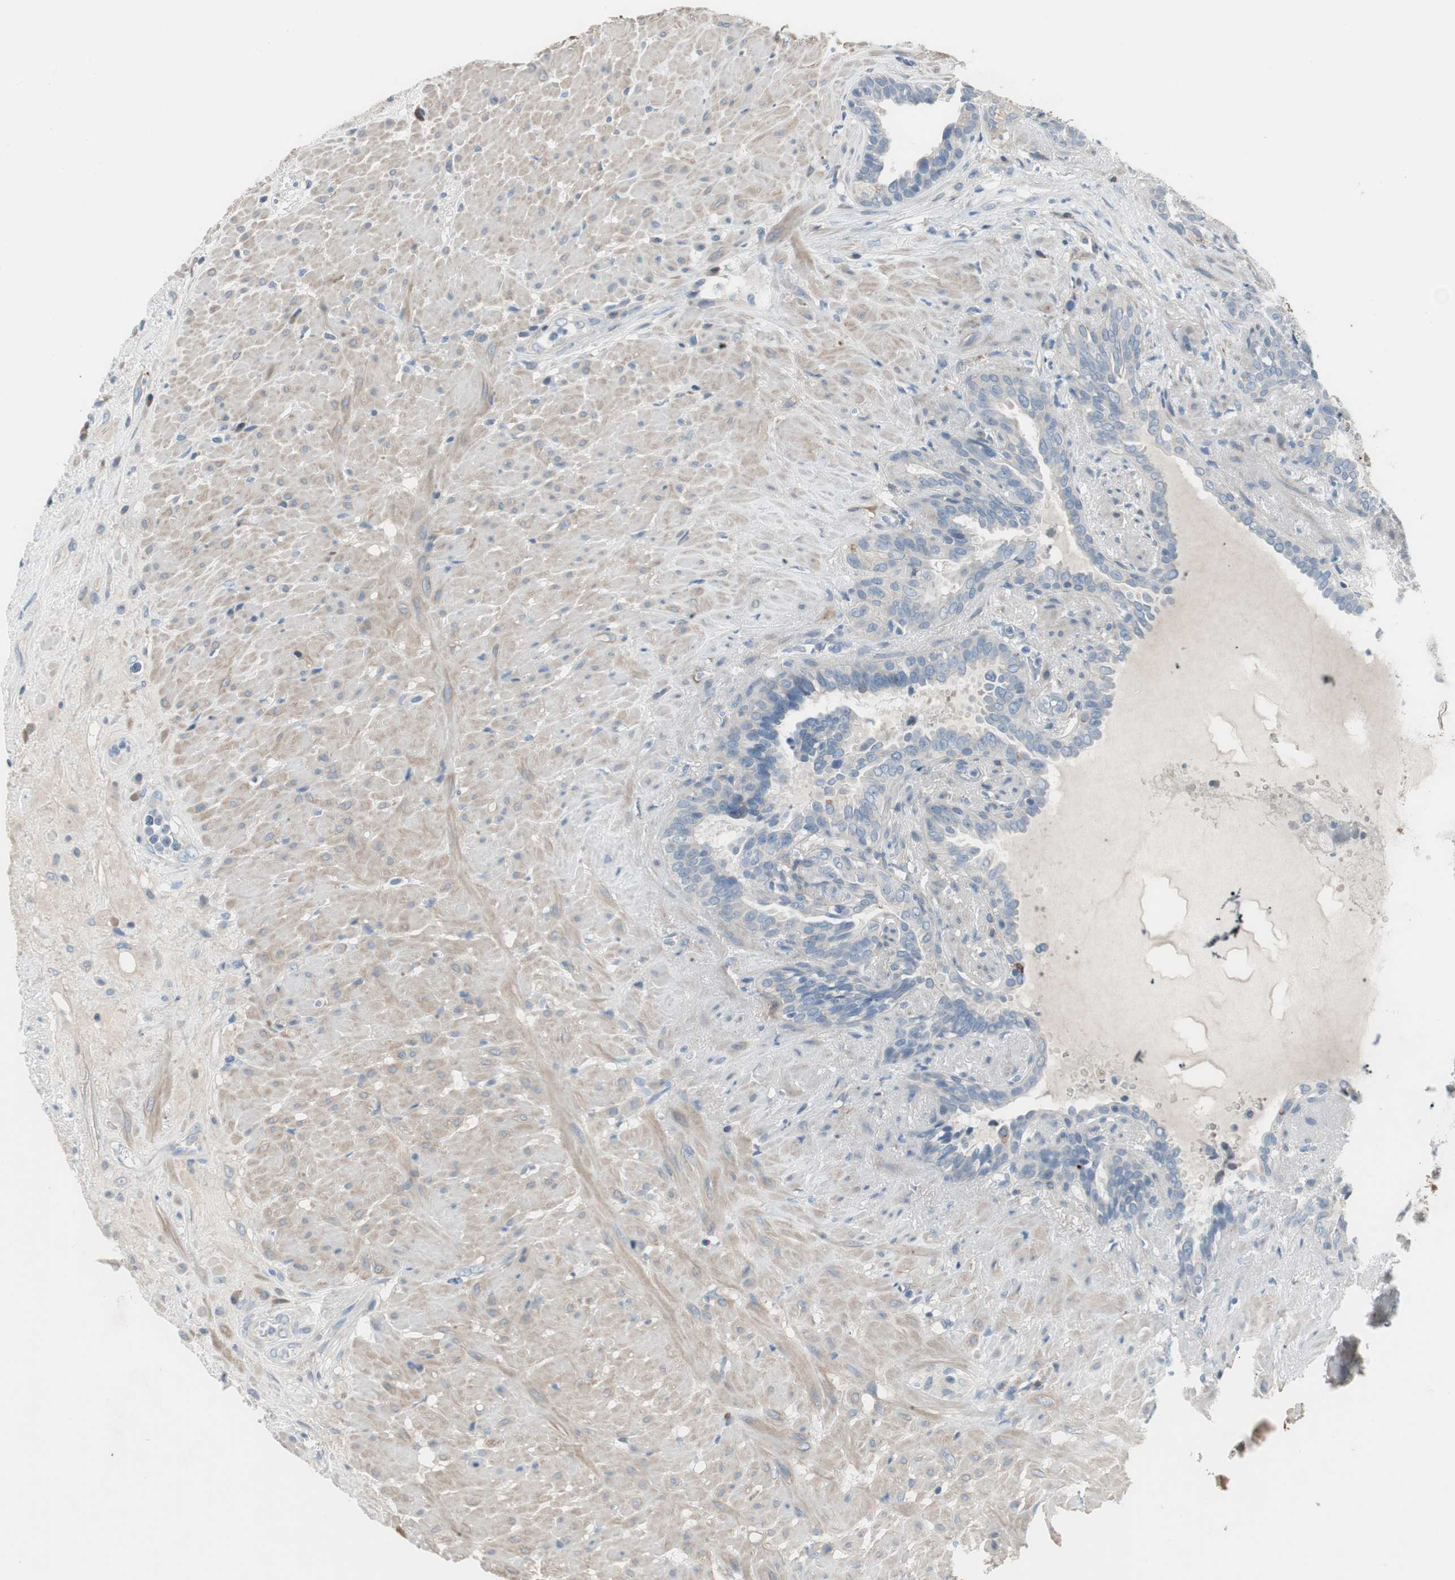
{"staining": {"intensity": "moderate", "quantity": "25%-75%", "location": "cytoplasmic/membranous"}, "tissue": "seminal vesicle", "cell_type": "Glandular cells", "image_type": "normal", "snomed": [{"axis": "morphology", "description": "Normal tissue, NOS"}, {"axis": "topography", "description": "Seminal veicle"}], "caption": "This photomicrograph exhibits immunohistochemistry (IHC) staining of unremarkable seminal vesicle, with medium moderate cytoplasmic/membranous staining in approximately 25%-75% of glandular cells.", "gene": "PIGR", "patient": {"sex": "male", "age": 61}}